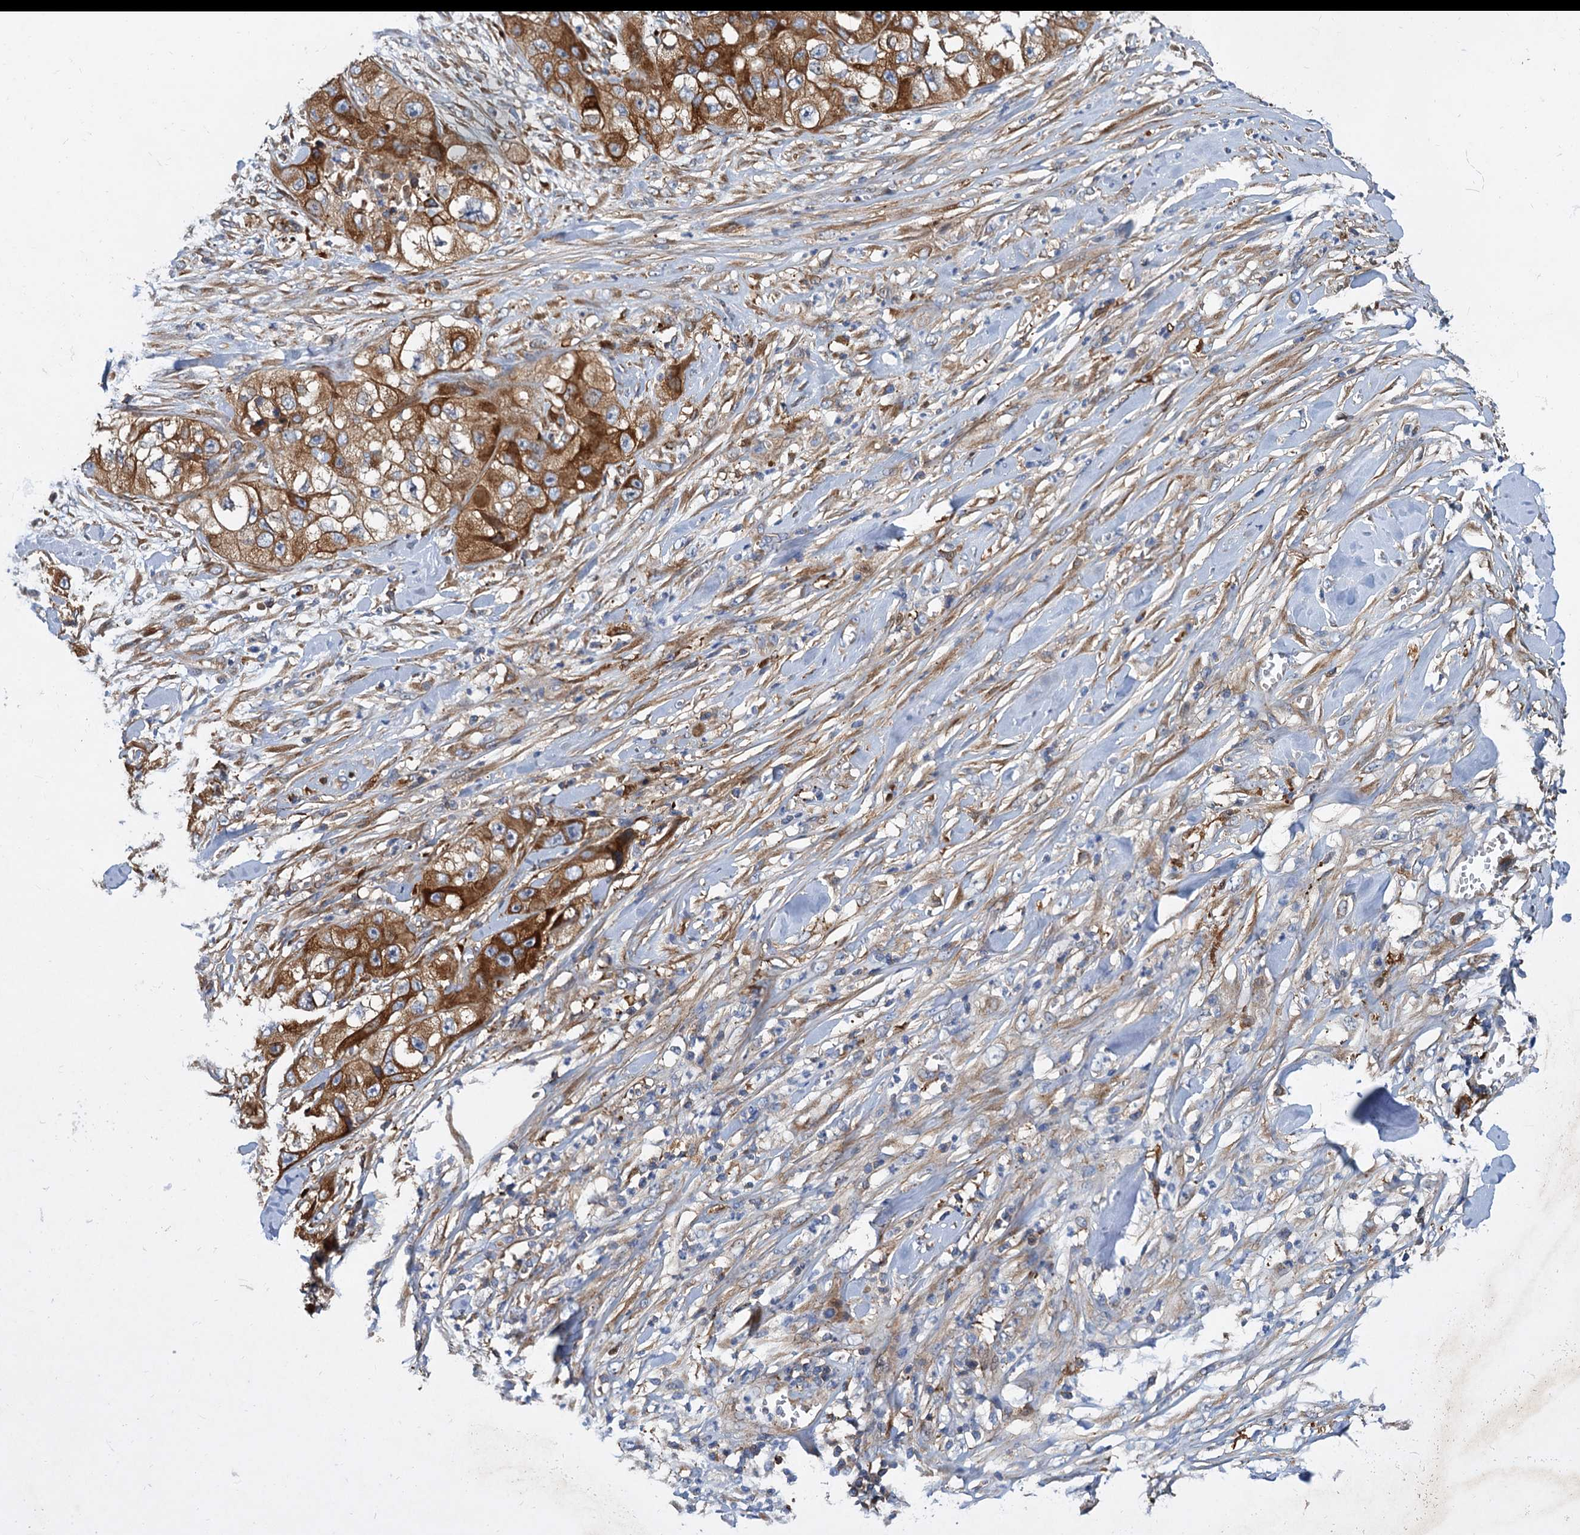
{"staining": {"intensity": "strong", "quantity": ">75%", "location": "cytoplasmic/membranous"}, "tissue": "skin cancer", "cell_type": "Tumor cells", "image_type": "cancer", "snomed": [{"axis": "morphology", "description": "Squamous cell carcinoma, NOS"}, {"axis": "topography", "description": "Skin"}, {"axis": "topography", "description": "Subcutis"}], "caption": "IHC of squamous cell carcinoma (skin) exhibits high levels of strong cytoplasmic/membranous staining in about >75% of tumor cells.", "gene": "ALKBH7", "patient": {"sex": "male", "age": 73}}